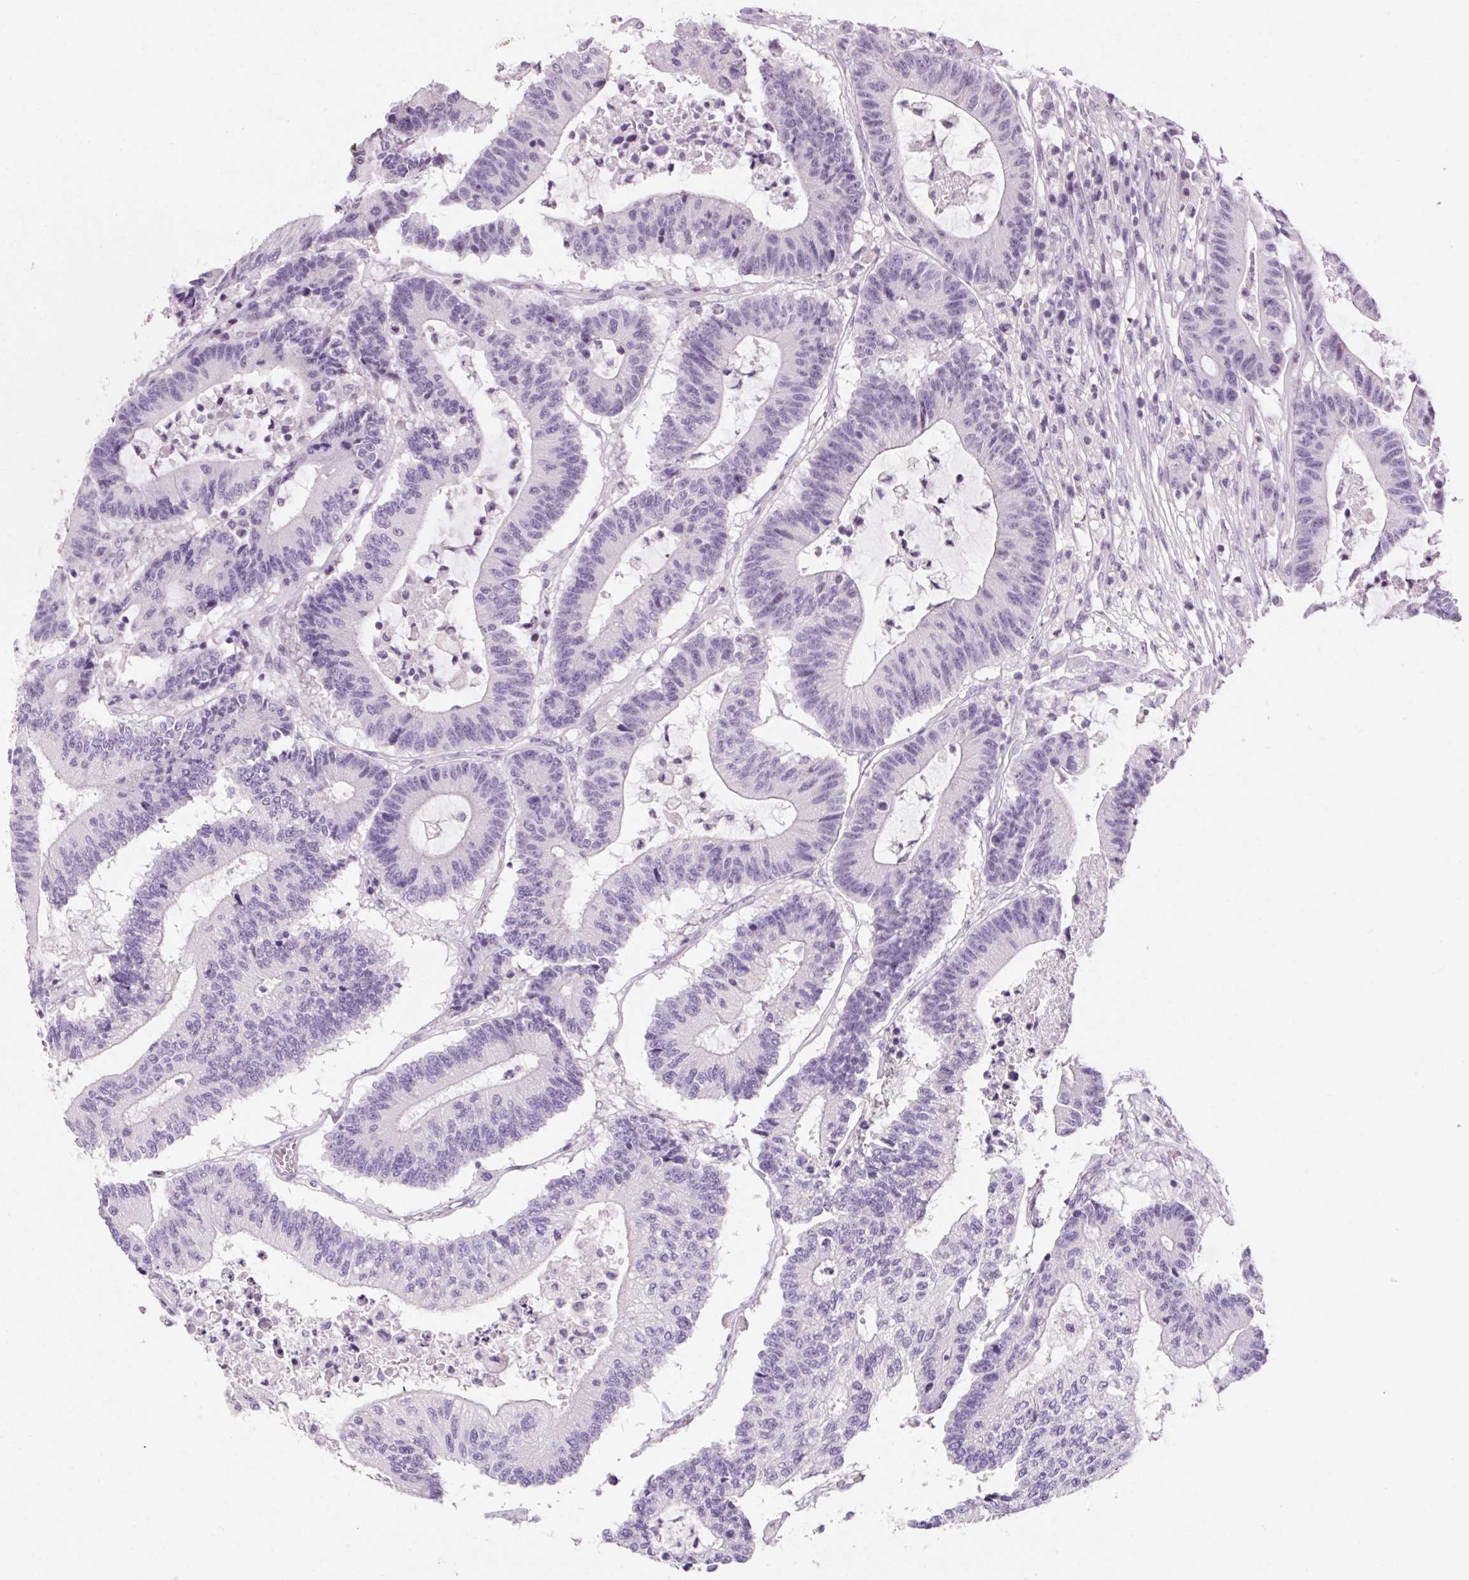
{"staining": {"intensity": "negative", "quantity": "none", "location": "none"}, "tissue": "colorectal cancer", "cell_type": "Tumor cells", "image_type": "cancer", "snomed": [{"axis": "morphology", "description": "Adenocarcinoma, NOS"}, {"axis": "topography", "description": "Colon"}], "caption": "A photomicrograph of human colorectal cancer (adenocarcinoma) is negative for staining in tumor cells.", "gene": "SYP", "patient": {"sex": "female", "age": 84}}